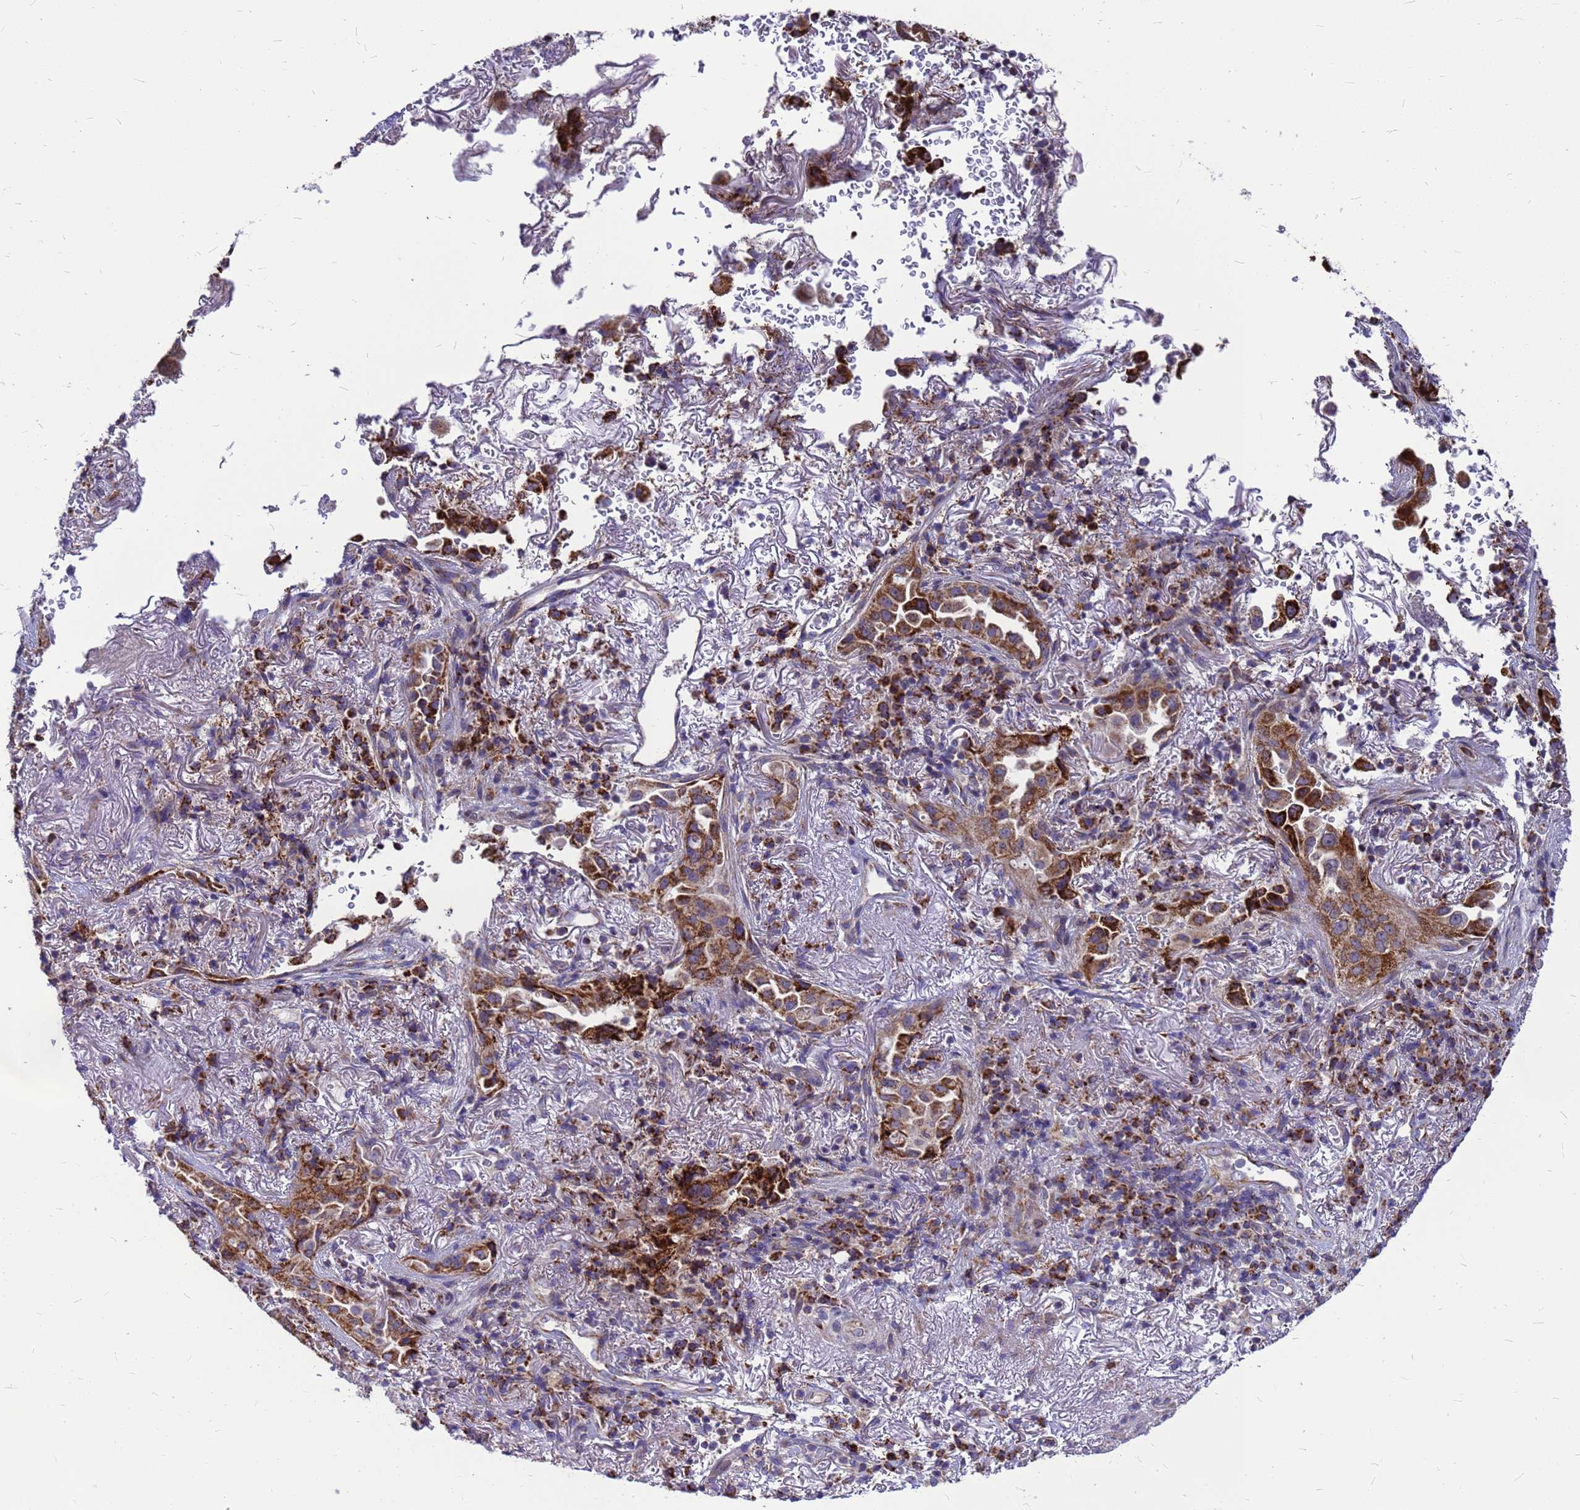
{"staining": {"intensity": "moderate", "quantity": ">75%", "location": "cytoplasmic/membranous"}, "tissue": "lung cancer", "cell_type": "Tumor cells", "image_type": "cancer", "snomed": [{"axis": "morphology", "description": "Adenocarcinoma, NOS"}, {"axis": "topography", "description": "Lung"}], "caption": "About >75% of tumor cells in human lung adenocarcinoma reveal moderate cytoplasmic/membranous protein staining as visualized by brown immunohistochemical staining.", "gene": "CMC4", "patient": {"sex": "female", "age": 69}}